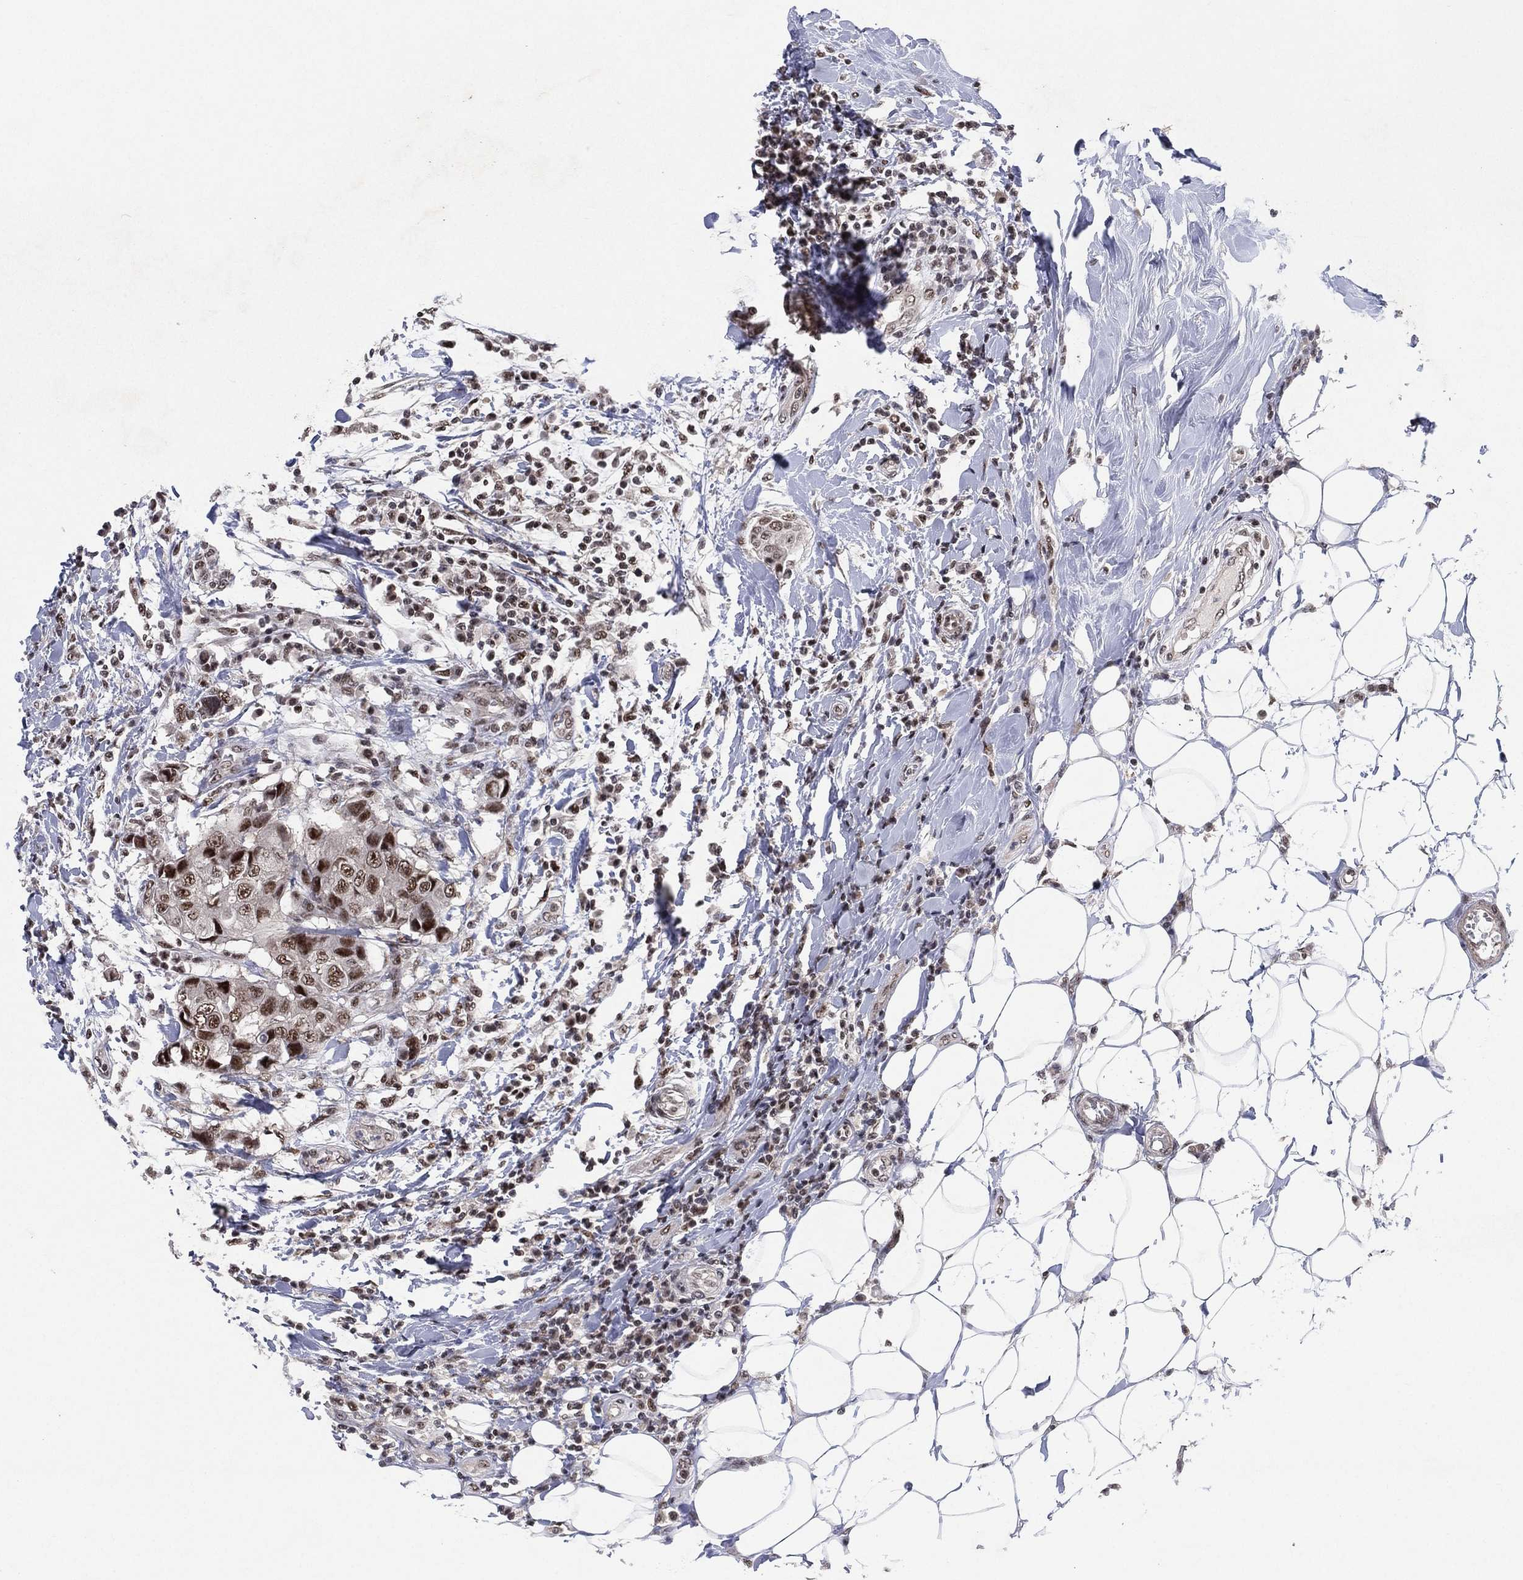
{"staining": {"intensity": "moderate", "quantity": "25%-75%", "location": "nuclear"}, "tissue": "breast cancer", "cell_type": "Tumor cells", "image_type": "cancer", "snomed": [{"axis": "morphology", "description": "Duct carcinoma"}, {"axis": "topography", "description": "Breast"}], "caption": "High-power microscopy captured an immunohistochemistry (IHC) histopathology image of breast intraductal carcinoma, revealing moderate nuclear staining in about 25%-75% of tumor cells.", "gene": "DGCR8", "patient": {"sex": "female", "age": 27}}